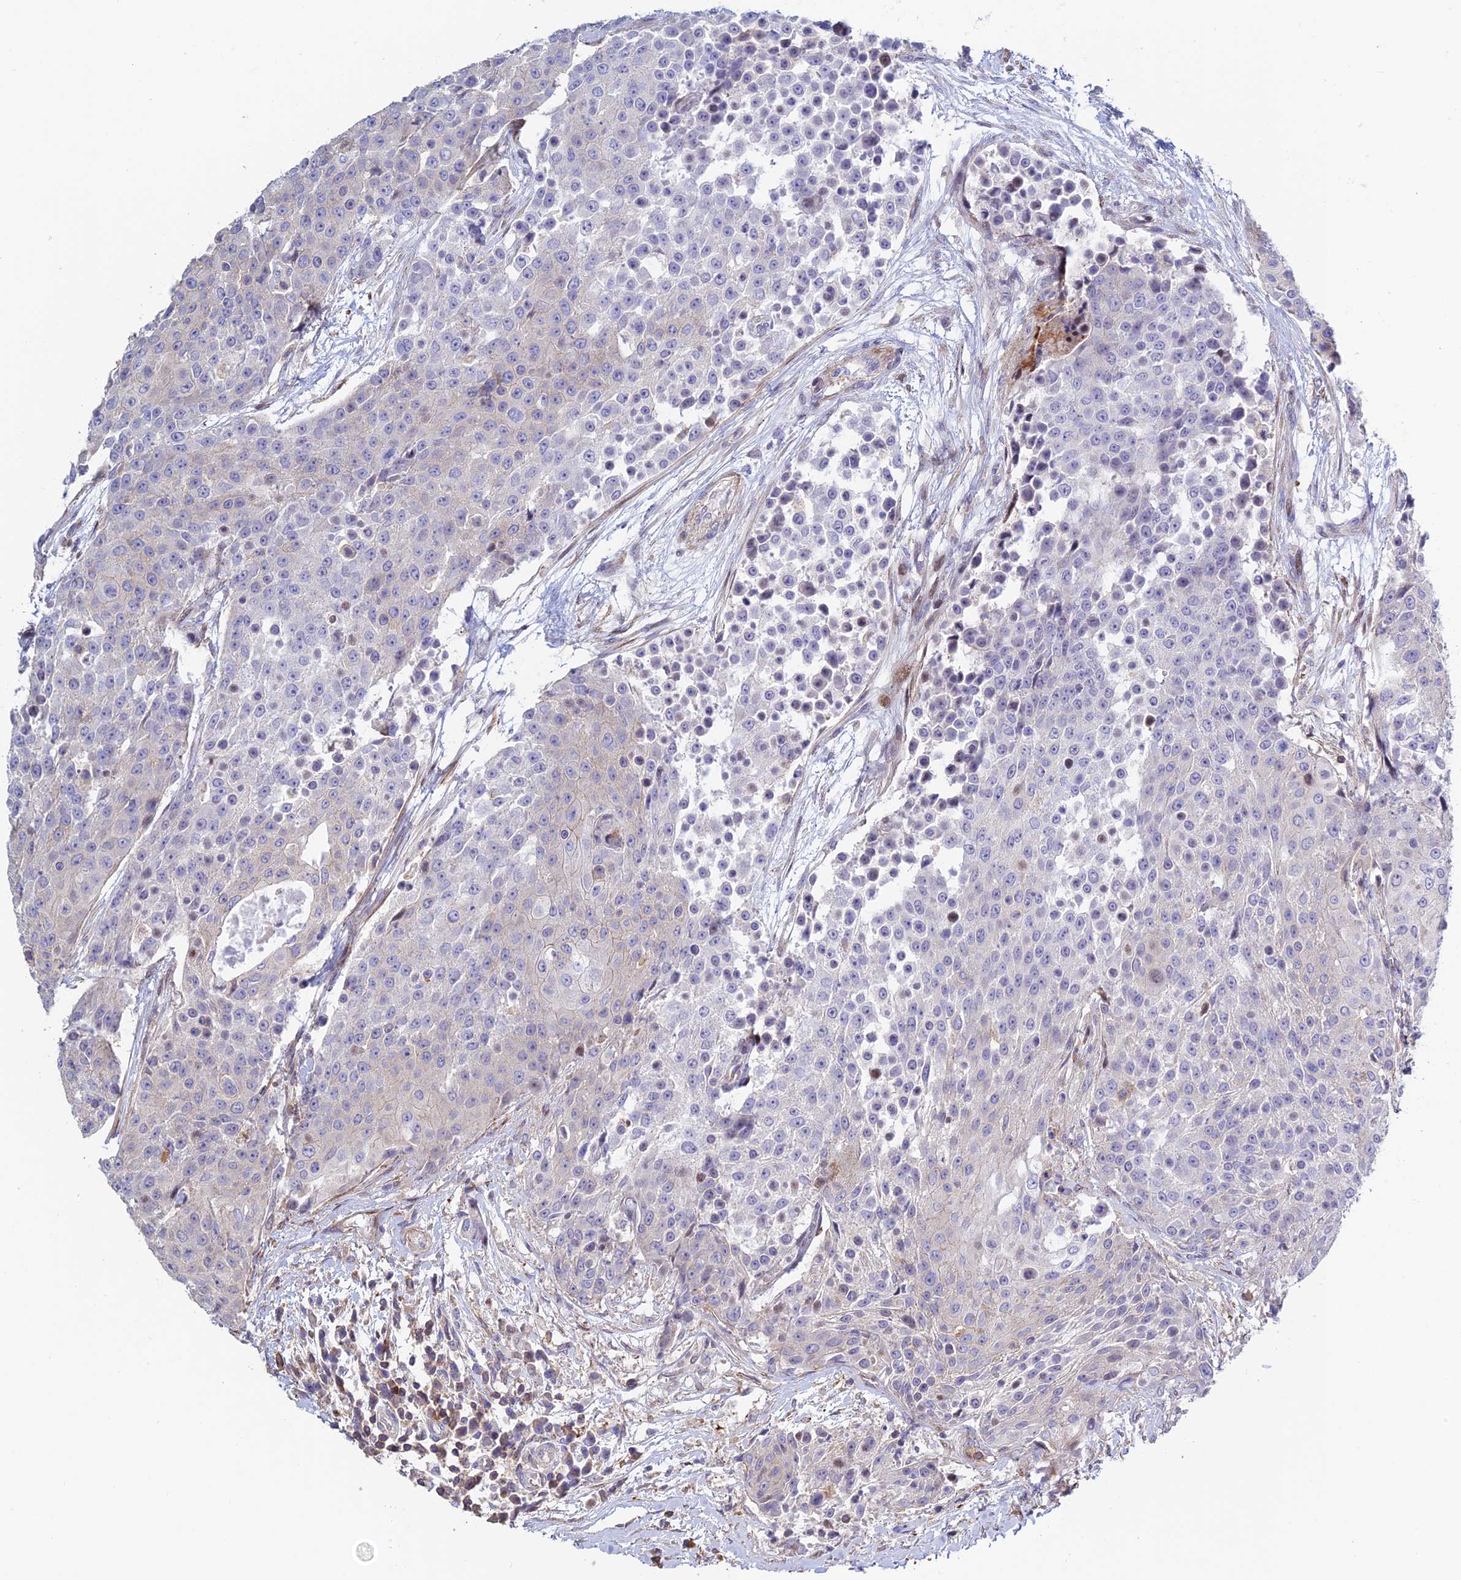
{"staining": {"intensity": "negative", "quantity": "none", "location": "none"}, "tissue": "urothelial cancer", "cell_type": "Tumor cells", "image_type": "cancer", "snomed": [{"axis": "morphology", "description": "Urothelial carcinoma, High grade"}, {"axis": "topography", "description": "Urinary bladder"}], "caption": "This is an IHC micrograph of human high-grade urothelial carcinoma. There is no positivity in tumor cells.", "gene": "PRIM1", "patient": {"sex": "female", "age": 63}}